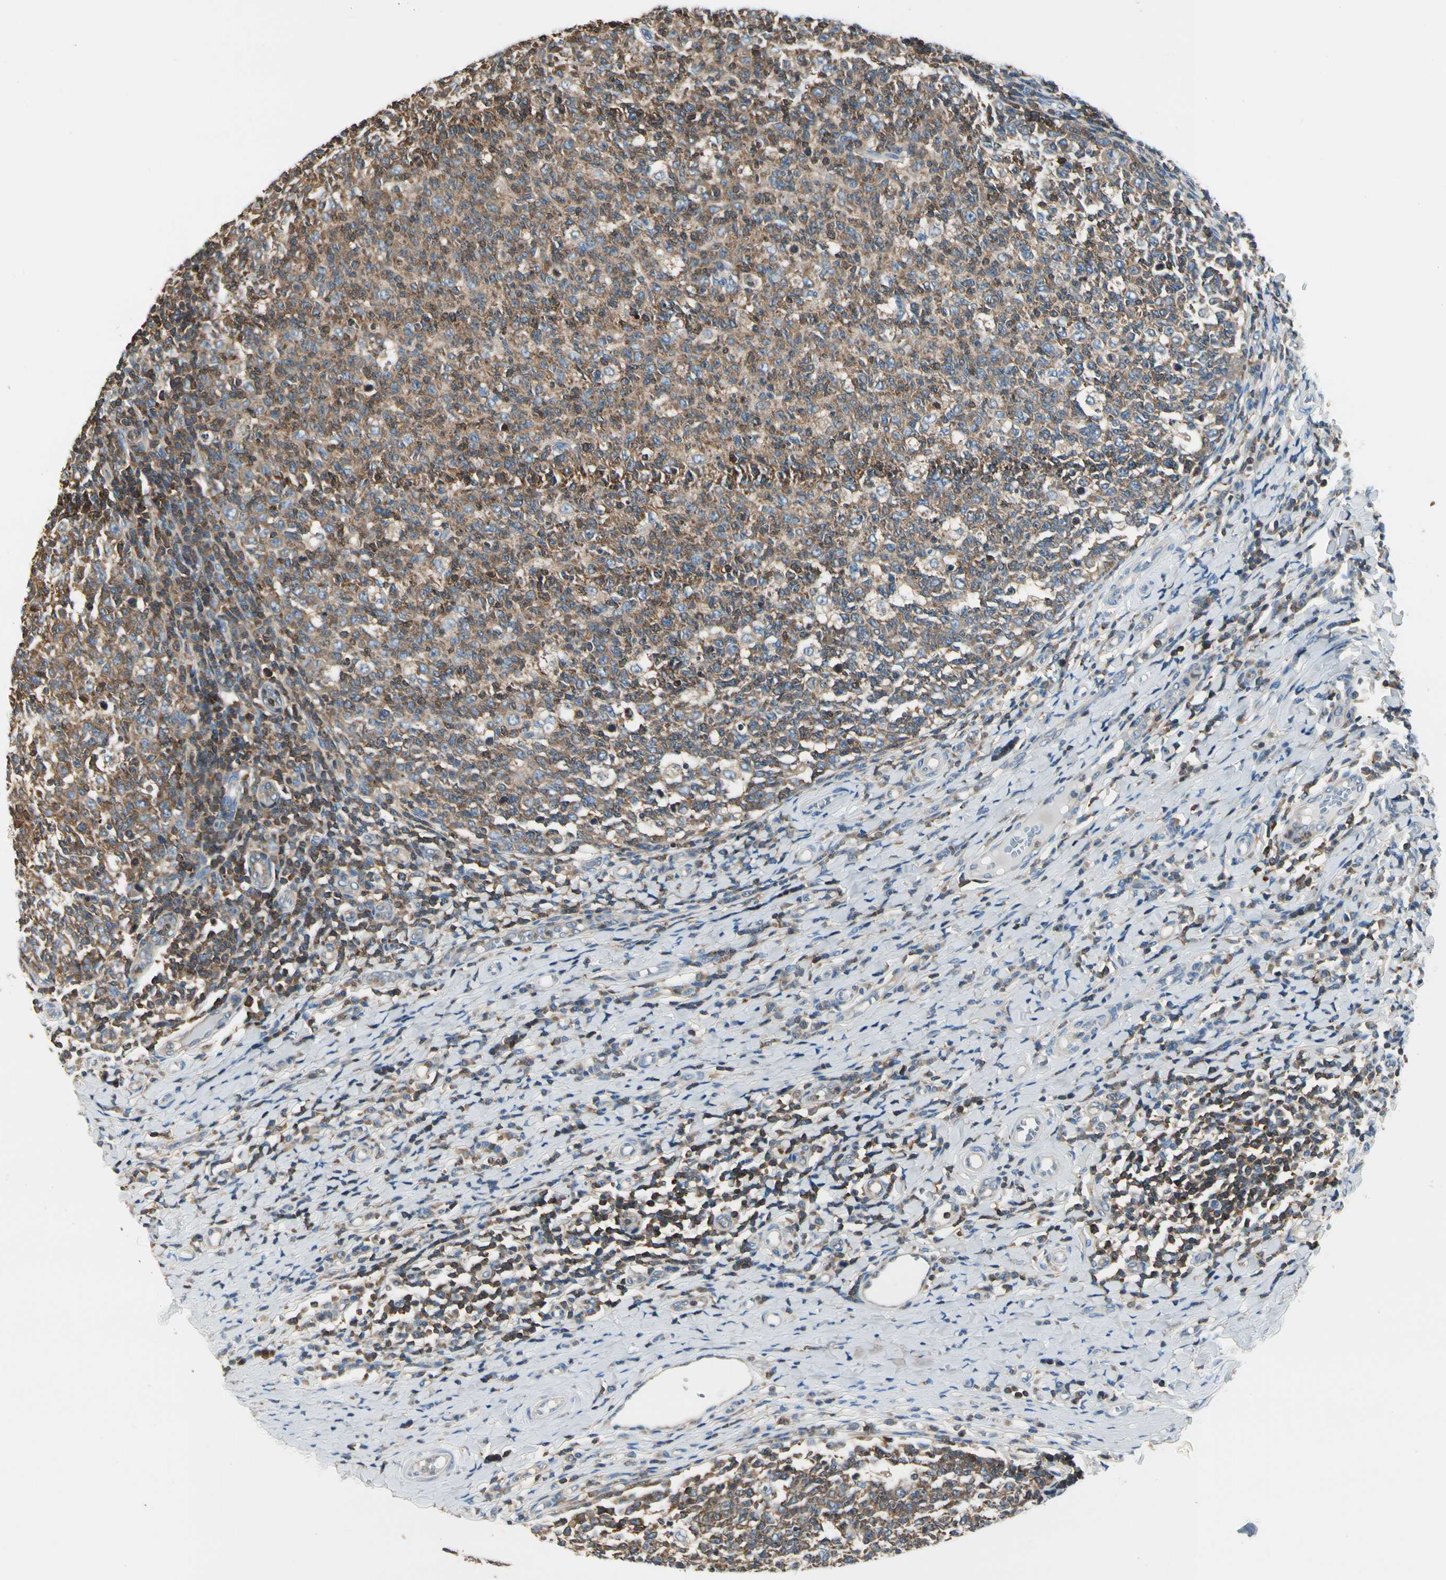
{"staining": {"intensity": "moderate", "quantity": "25%-75%", "location": "cytoplasmic/membranous"}, "tissue": "tonsil", "cell_type": "Germinal center cells", "image_type": "normal", "snomed": [{"axis": "morphology", "description": "Normal tissue, NOS"}, {"axis": "topography", "description": "Tonsil"}], "caption": "Protein expression analysis of normal tonsil demonstrates moderate cytoplasmic/membranous expression in about 25%-75% of germinal center cells.", "gene": "CAPZA2", "patient": {"sex": "male", "age": 6}}